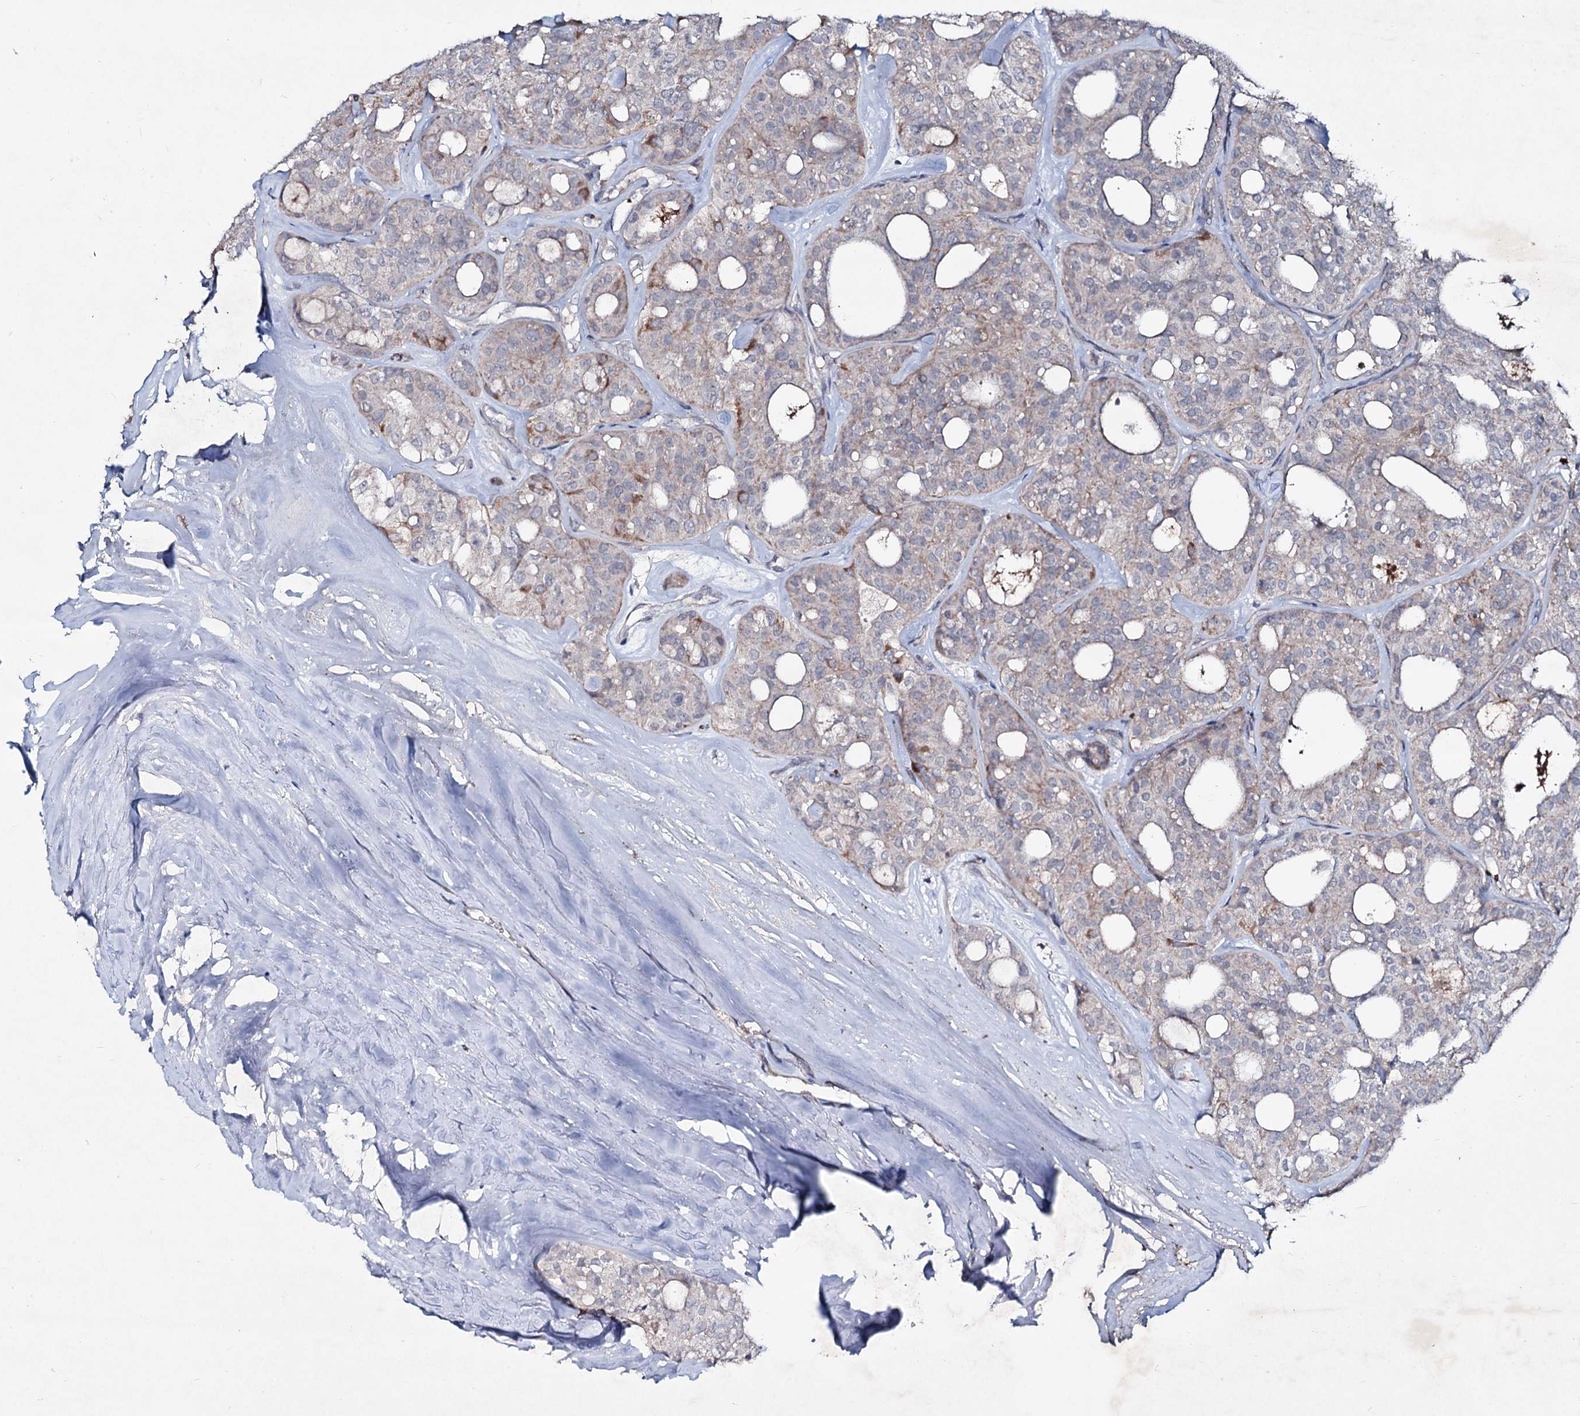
{"staining": {"intensity": "weak", "quantity": "<25%", "location": "cytoplasmic/membranous"}, "tissue": "thyroid cancer", "cell_type": "Tumor cells", "image_type": "cancer", "snomed": [{"axis": "morphology", "description": "Follicular adenoma carcinoma, NOS"}, {"axis": "topography", "description": "Thyroid gland"}], "caption": "Immunohistochemical staining of thyroid follicular adenoma carcinoma exhibits no significant staining in tumor cells. (Brightfield microscopy of DAB (3,3'-diaminobenzidine) immunohistochemistry (IHC) at high magnification).", "gene": "RNF6", "patient": {"sex": "male", "age": 75}}